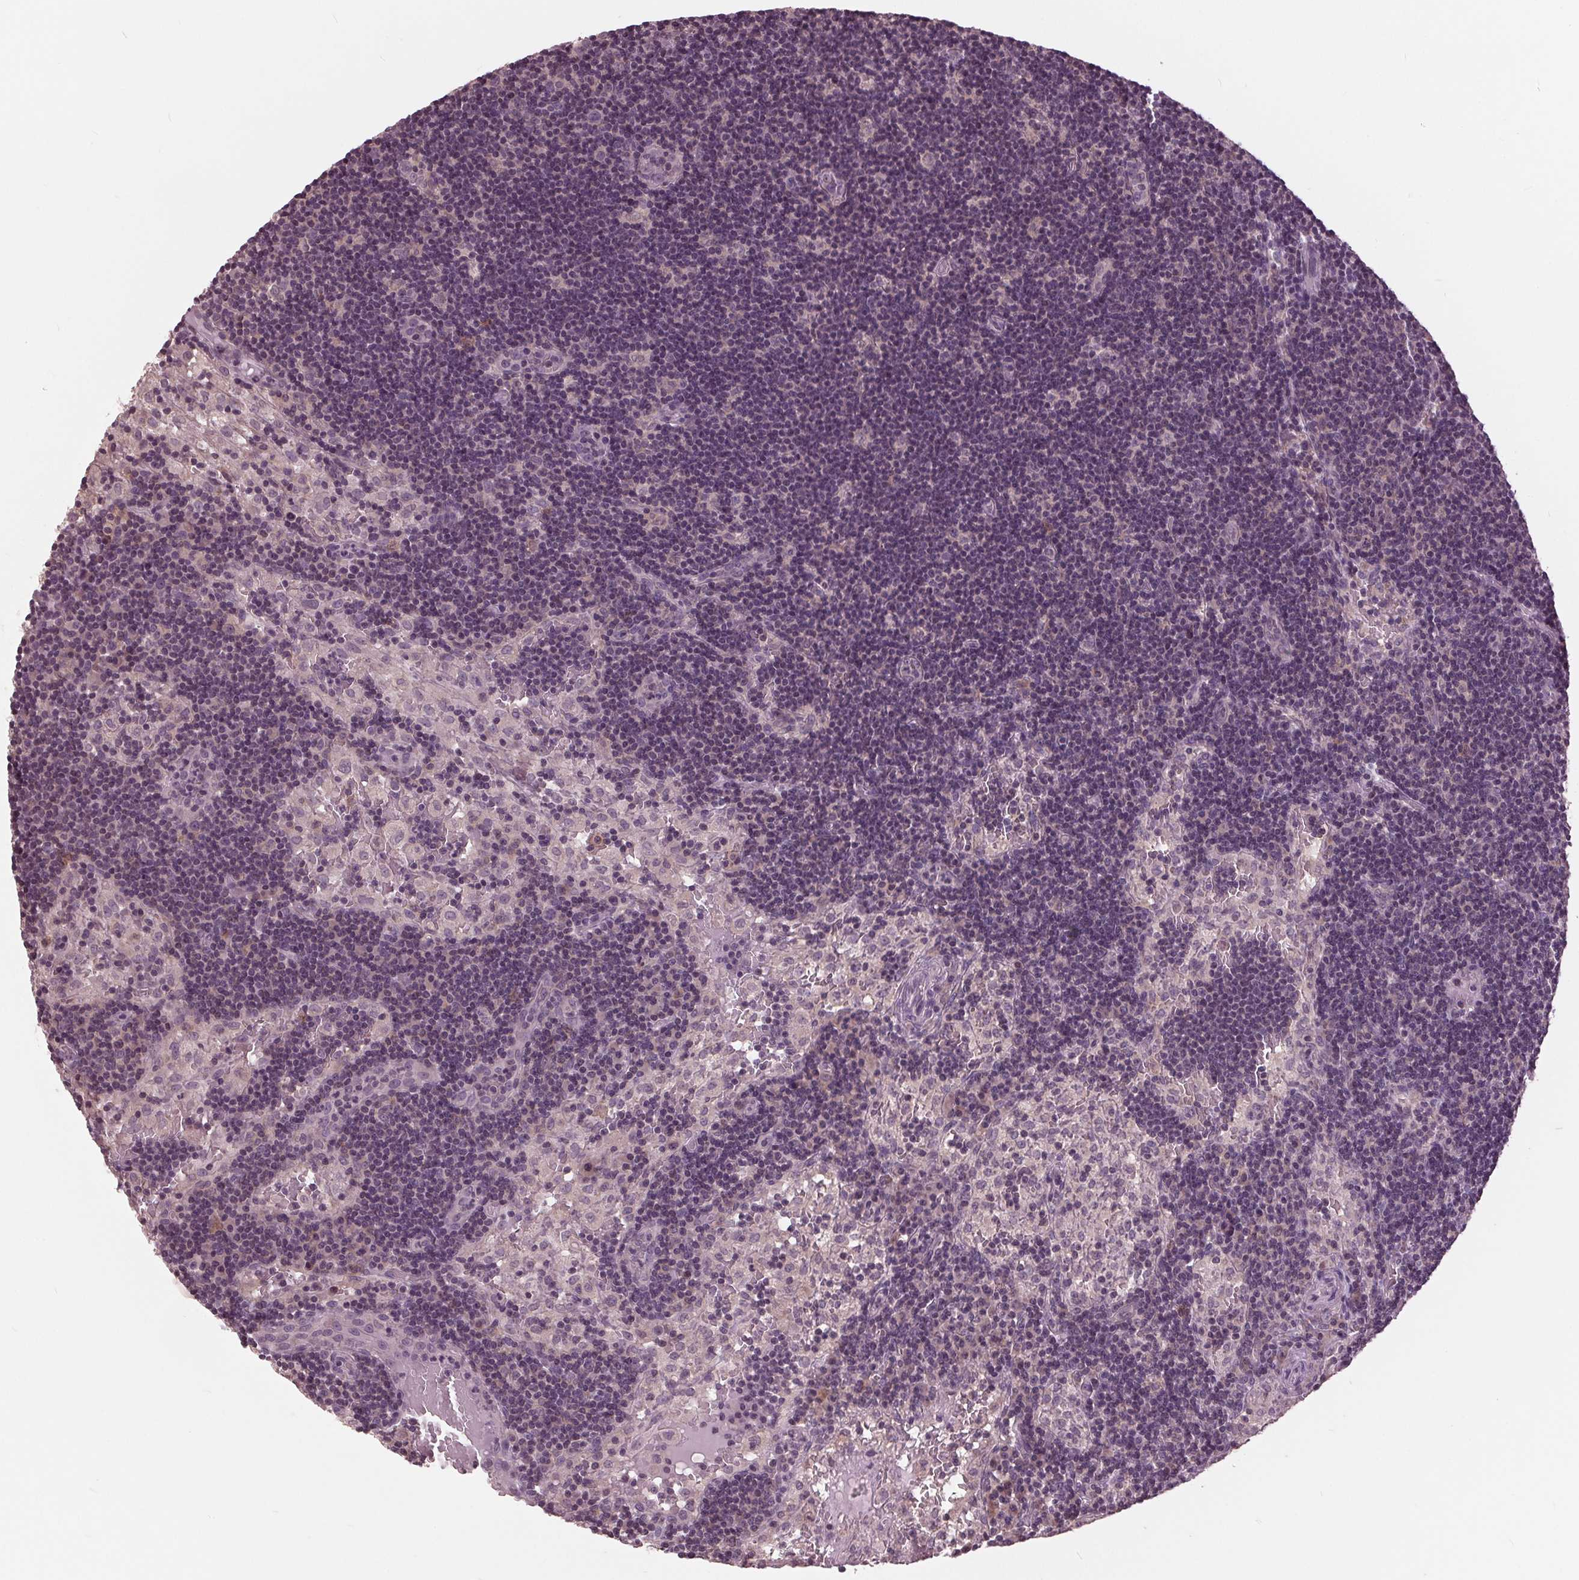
{"staining": {"intensity": "negative", "quantity": "none", "location": "none"}, "tissue": "lymph node", "cell_type": "Germinal center cells", "image_type": "normal", "snomed": [{"axis": "morphology", "description": "Normal tissue, NOS"}, {"axis": "topography", "description": "Lymph node"}], "caption": "DAB (3,3'-diaminobenzidine) immunohistochemical staining of unremarkable lymph node demonstrates no significant positivity in germinal center cells.", "gene": "SIGLEC6", "patient": {"sex": "male", "age": 62}}